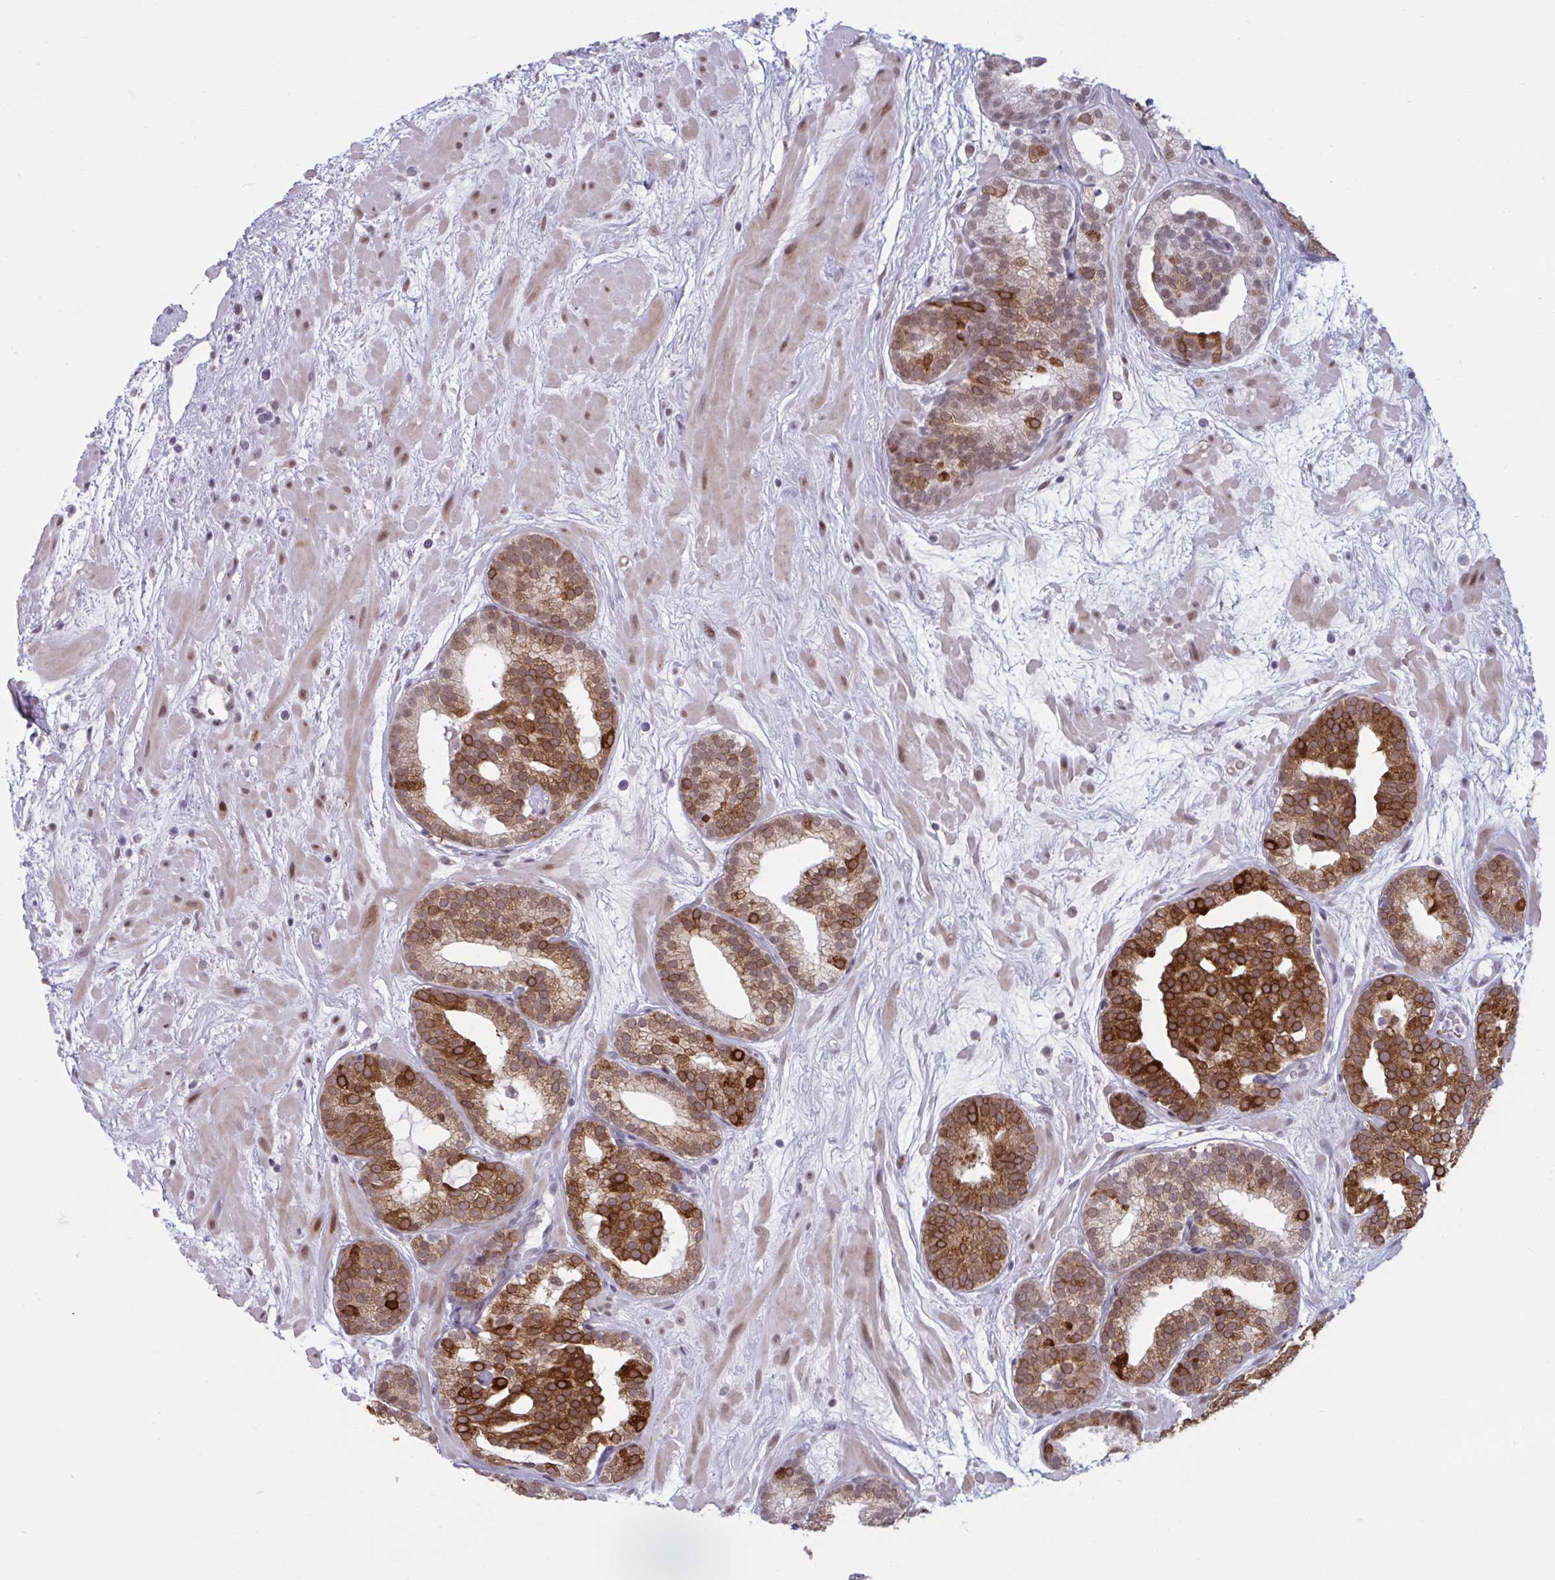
{"staining": {"intensity": "strong", "quantity": ">75%", "location": "cytoplasmic/membranous,nuclear"}, "tissue": "prostate cancer", "cell_type": "Tumor cells", "image_type": "cancer", "snomed": [{"axis": "morphology", "description": "Adenocarcinoma, High grade"}, {"axis": "topography", "description": "Prostate"}], "caption": "The photomicrograph displays a brown stain indicating the presence of a protein in the cytoplasmic/membranous and nuclear of tumor cells in prostate adenocarcinoma (high-grade).", "gene": "HSD17B6", "patient": {"sex": "male", "age": 66}}